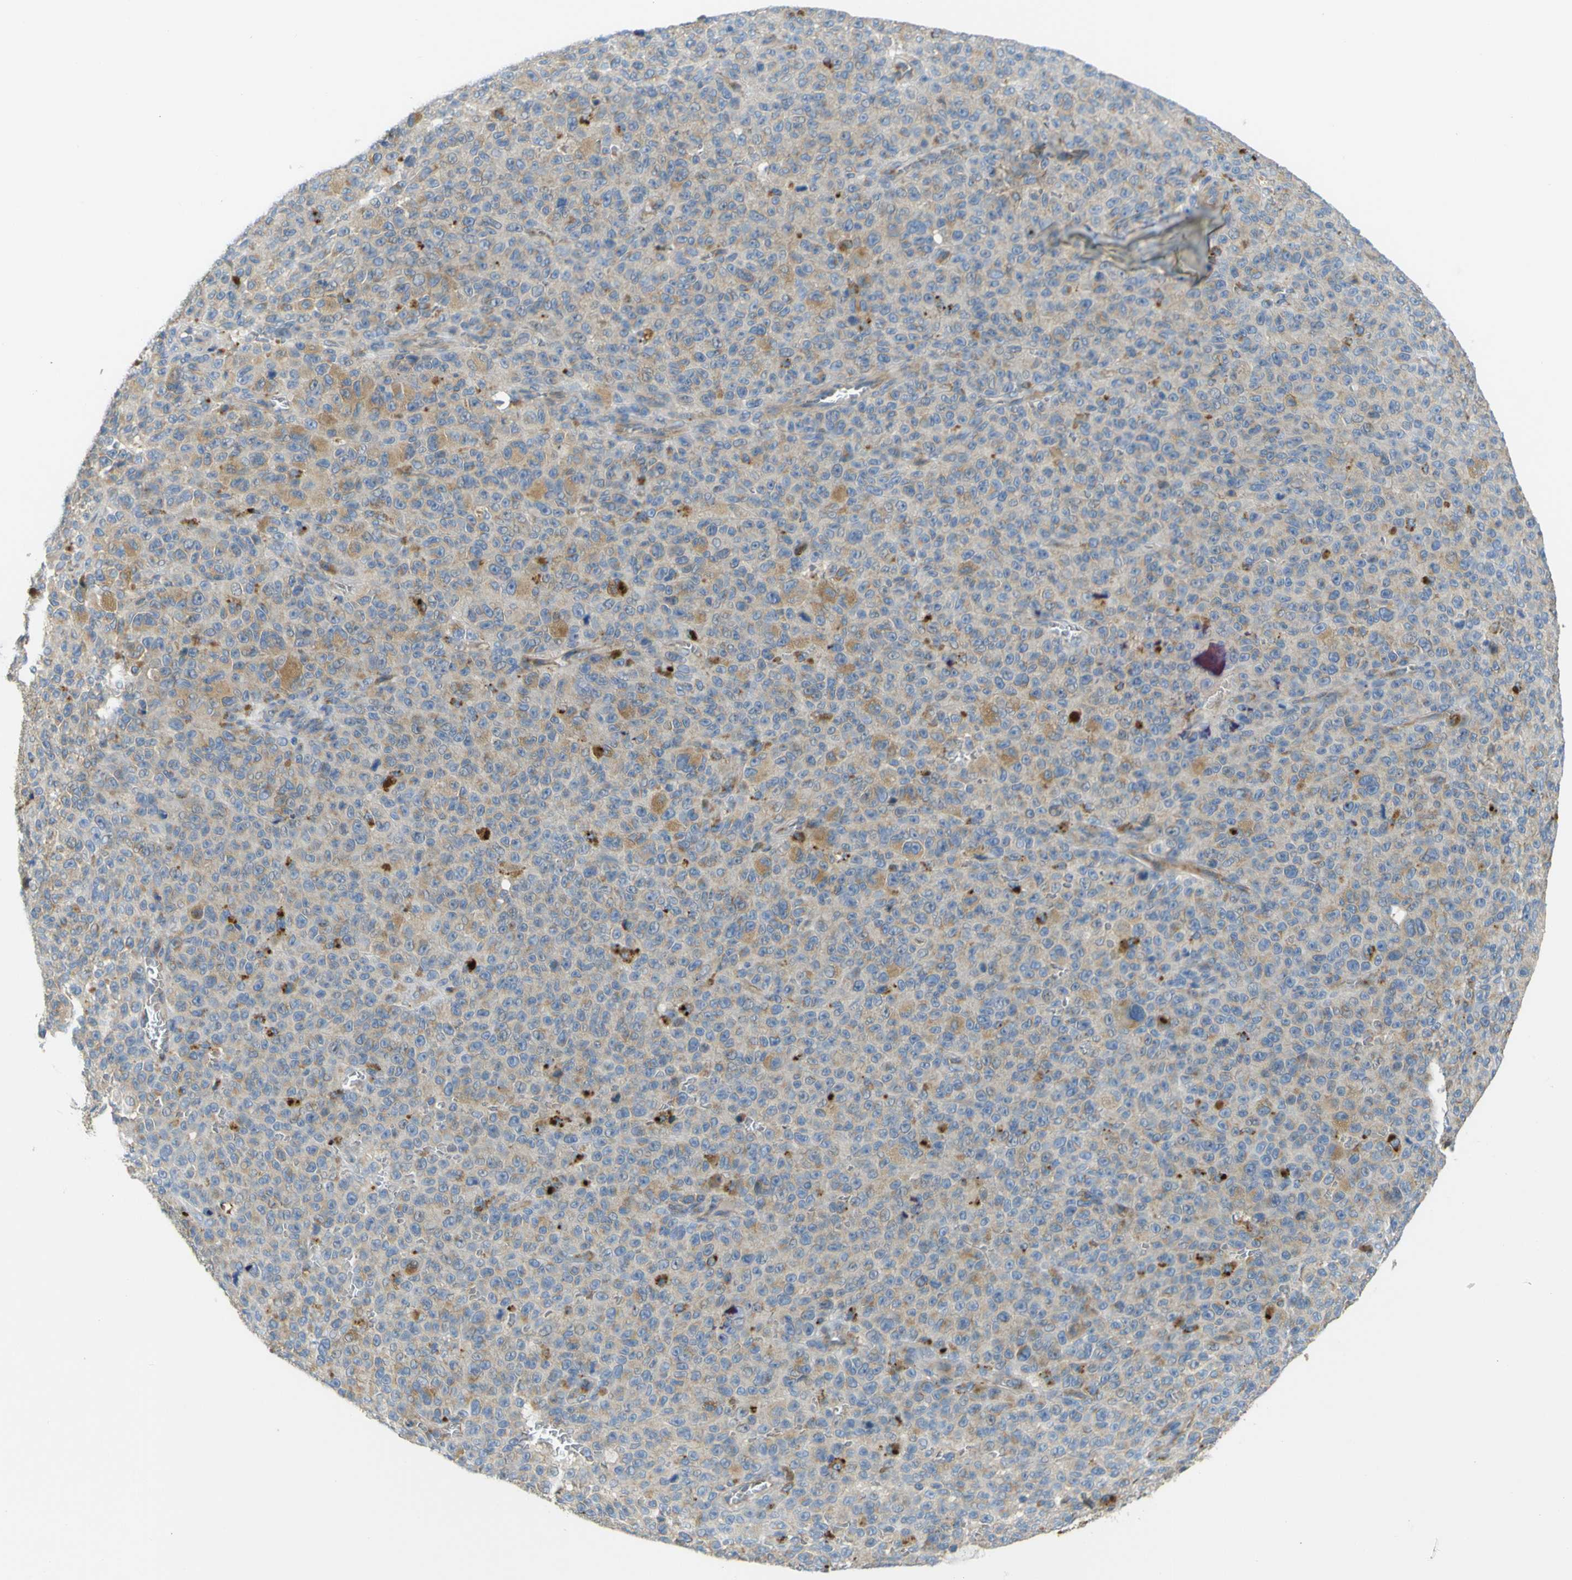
{"staining": {"intensity": "moderate", "quantity": "25%-75%", "location": "cytoplasmic/membranous"}, "tissue": "melanoma", "cell_type": "Tumor cells", "image_type": "cancer", "snomed": [{"axis": "morphology", "description": "Malignant melanoma, NOS"}, {"axis": "topography", "description": "Skin"}], "caption": "Immunohistochemistry (IHC) (DAB (3,3'-diaminobenzidine)) staining of melanoma reveals moderate cytoplasmic/membranous protein positivity in approximately 25%-75% of tumor cells.", "gene": "SYPL1", "patient": {"sex": "female", "age": 82}}